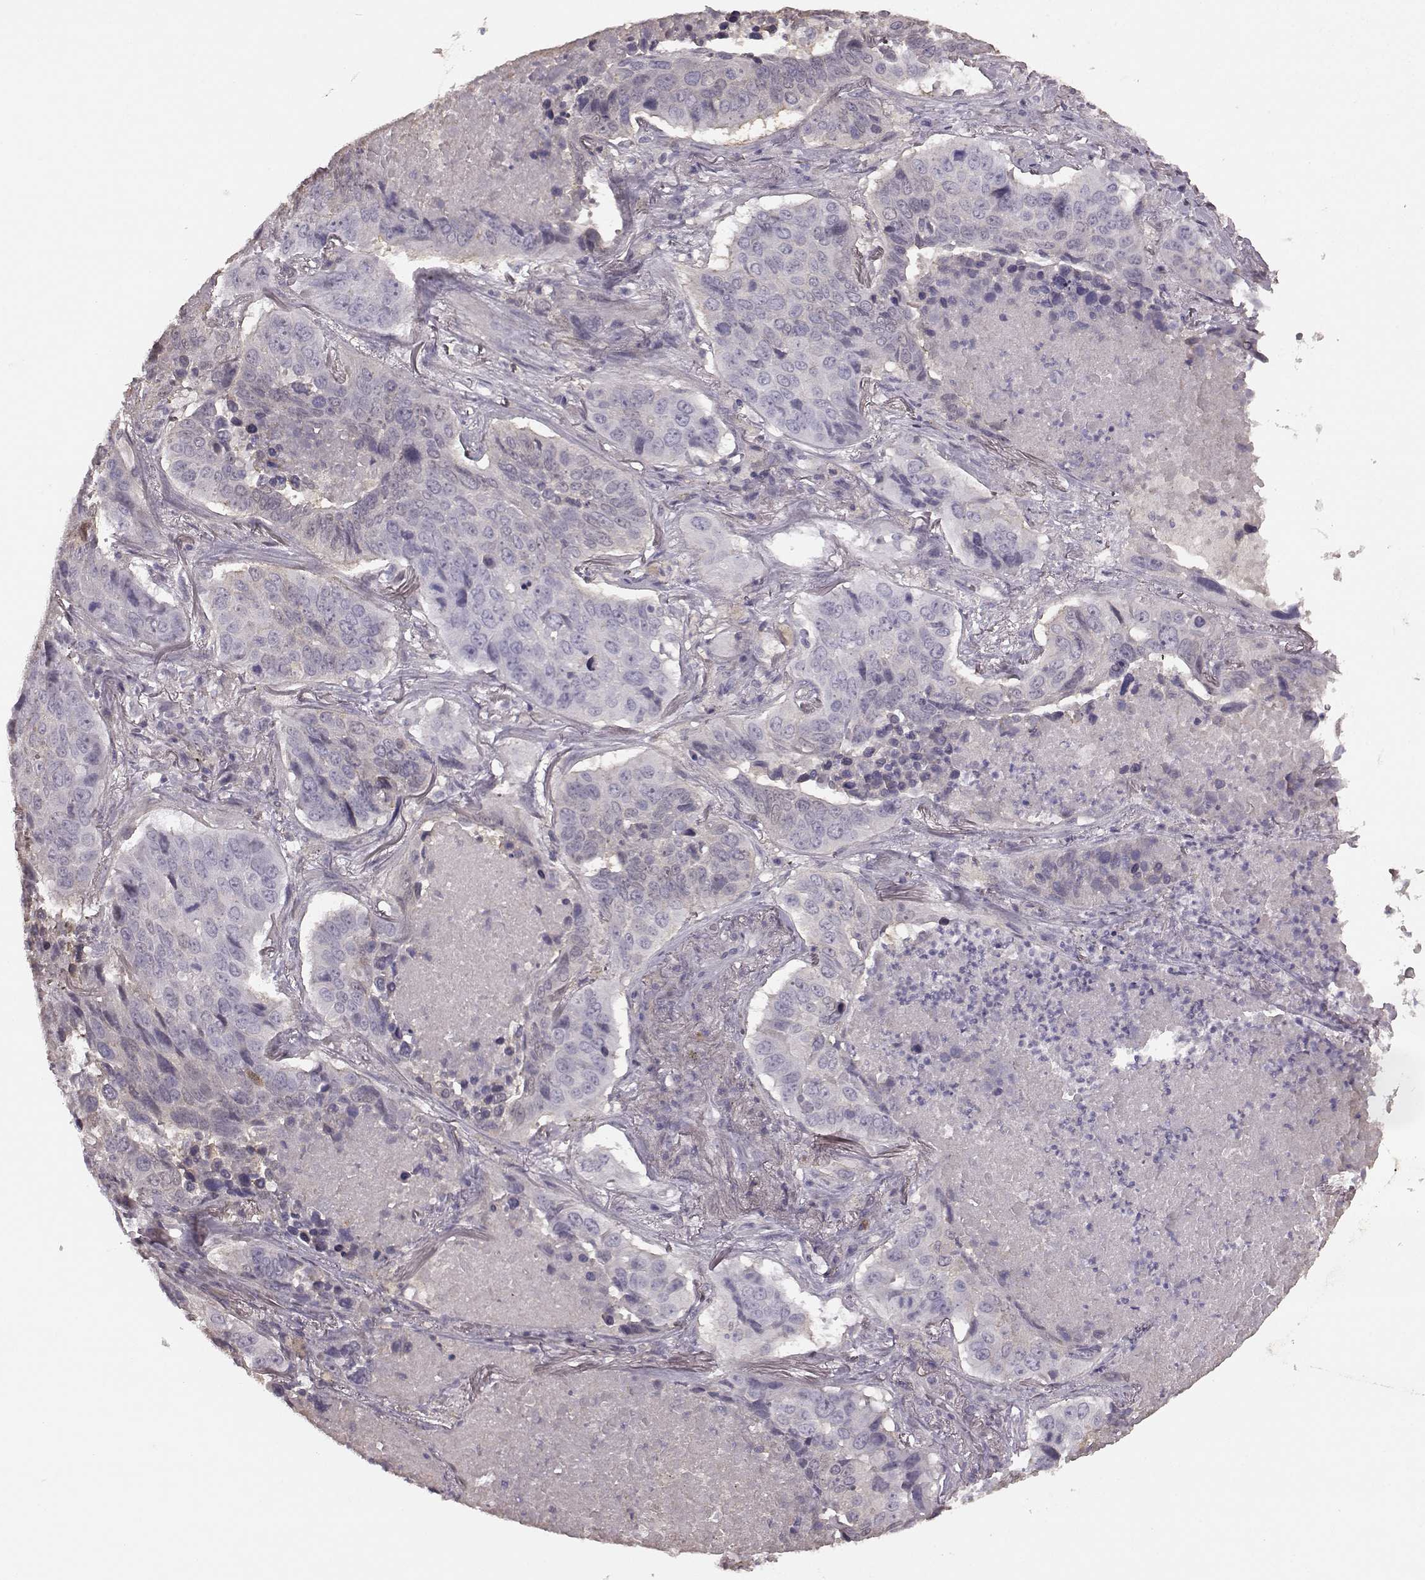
{"staining": {"intensity": "negative", "quantity": "none", "location": "none"}, "tissue": "lung cancer", "cell_type": "Tumor cells", "image_type": "cancer", "snomed": [{"axis": "morphology", "description": "Normal tissue, NOS"}, {"axis": "morphology", "description": "Squamous cell carcinoma, NOS"}, {"axis": "topography", "description": "Bronchus"}, {"axis": "topography", "description": "Lung"}], "caption": "Immunohistochemistry (IHC) histopathology image of human lung squamous cell carcinoma stained for a protein (brown), which displays no expression in tumor cells.", "gene": "PDCD1", "patient": {"sex": "male", "age": 64}}